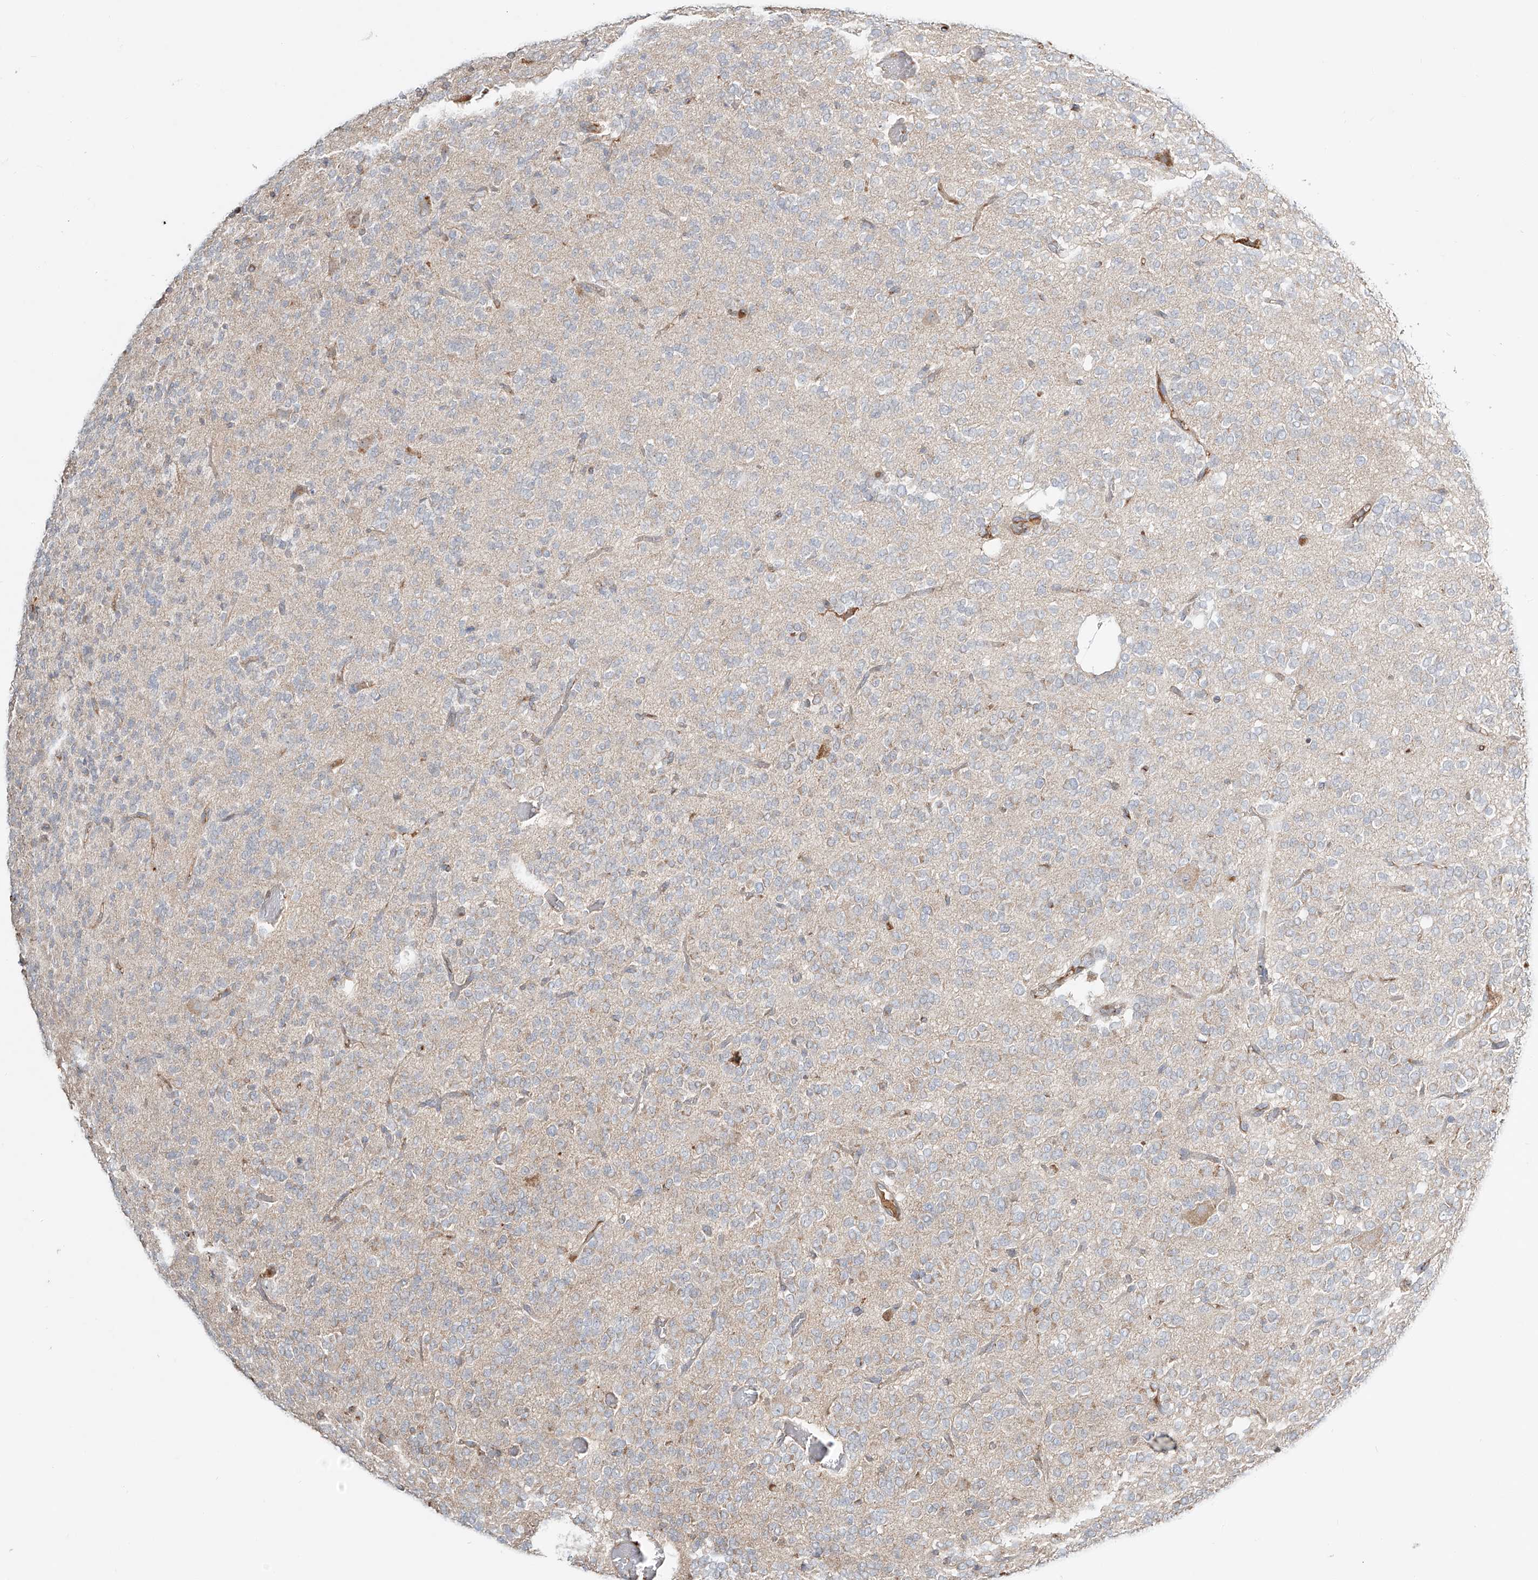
{"staining": {"intensity": "negative", "quantity": "none", "location": "none"}, "tissue": "glioma", "cell_type": "Tumor cells", "image_type": "cancer", "snomed": [{"axis": "morphology", "description": "Glioma, malignant, Low grade"}, {"axis": "topography", "description": "Brain"}], "caption": "There is no significant expression in tumor cells of malignant low-grade glioma. (Brightfield microscopy of DAB immunohistochemistry (IHC) at high magnification).", "gene": "ERO1A", "patient": {"sex": "male", "age": 38}}